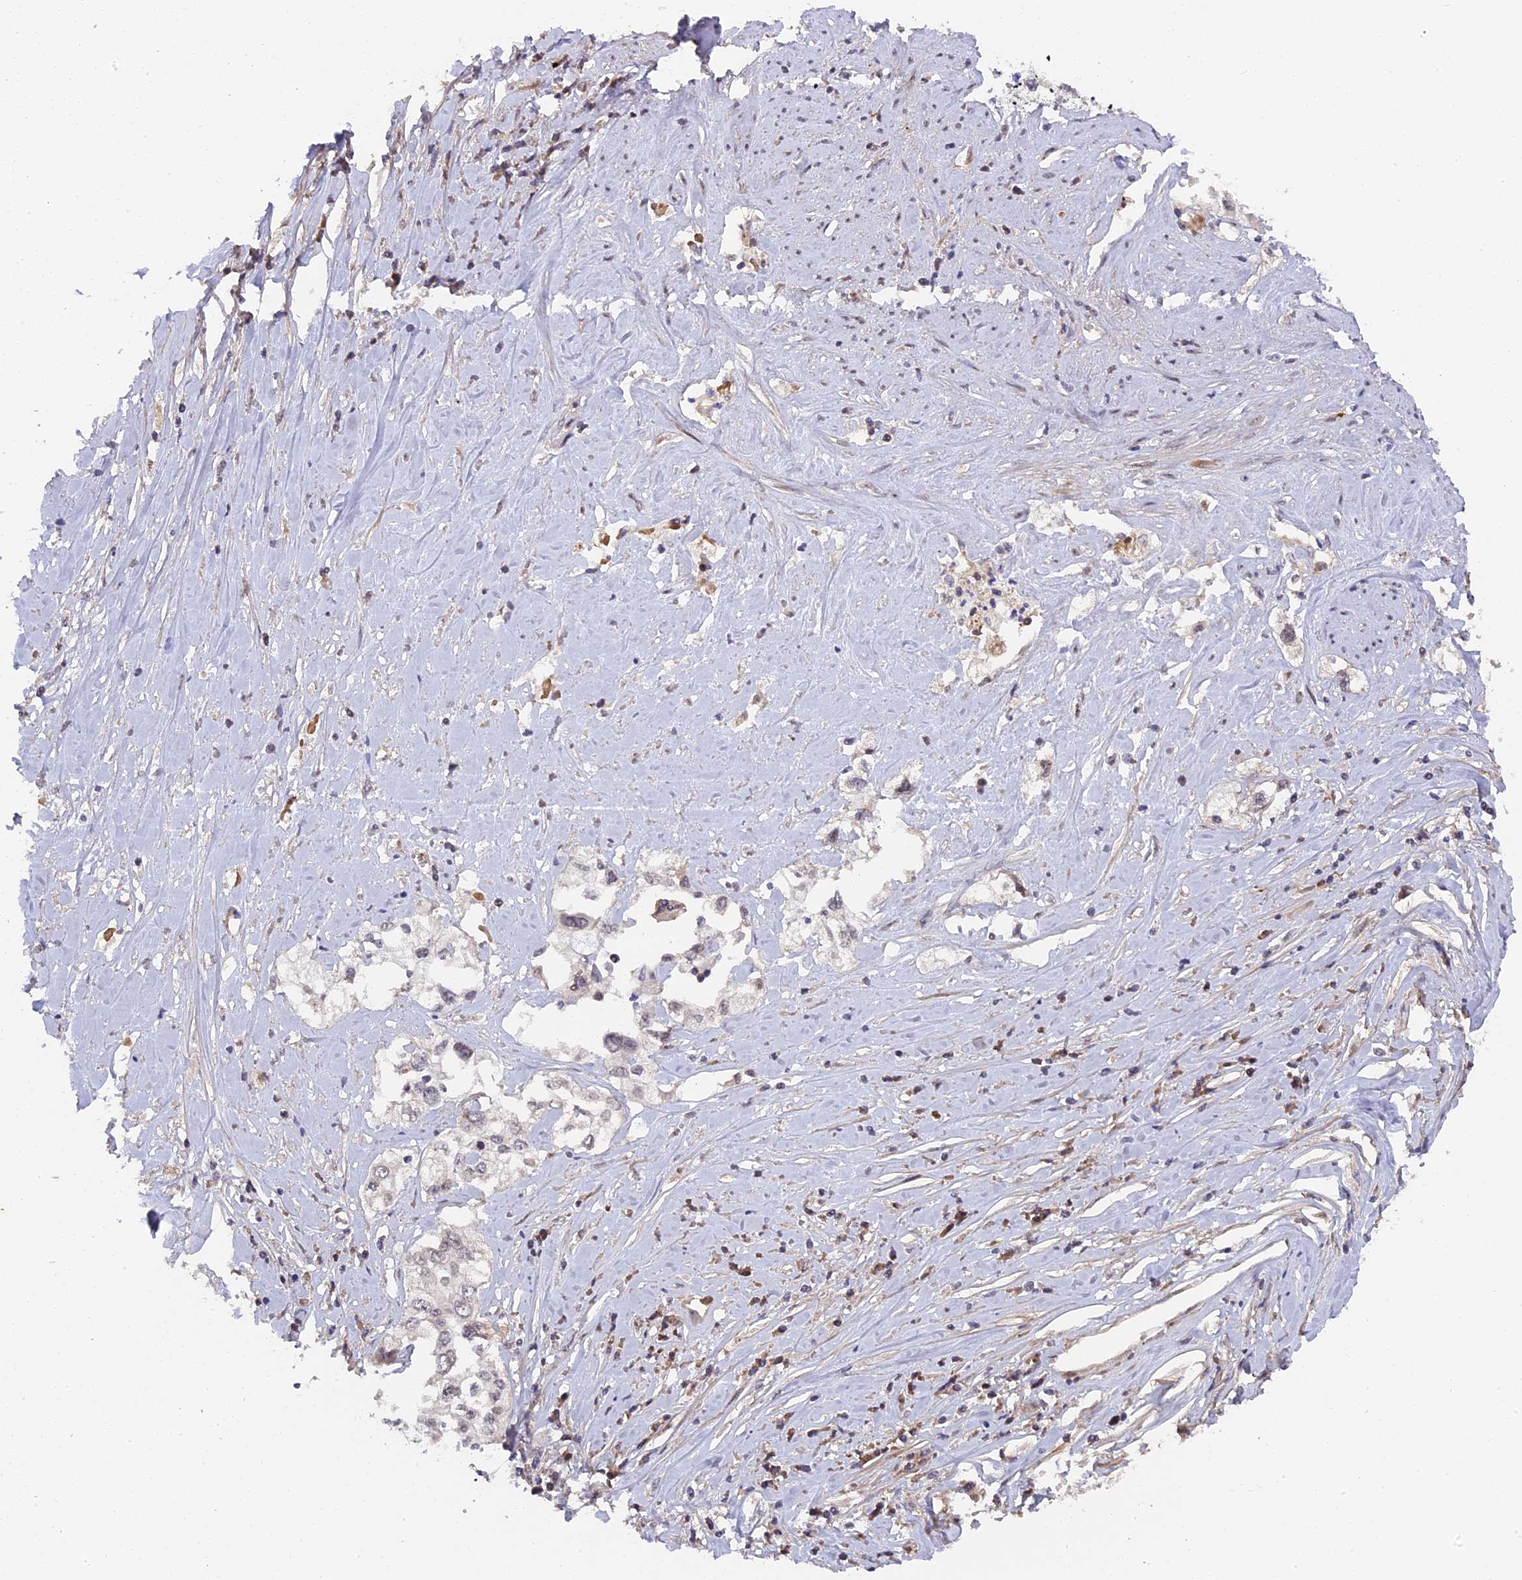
{"staining": {"intensity": "weak", "quantity": "<25%", "location": "nuclear"}, "tissue": "cervical cancer", "cell_type": "Tumor cells", "image_type": "cancer", "snomed": [{"axis": "morphology", "description": "Squamous cell carcinoma, NOS"}, {"axis": "topography", "description": "Cervix"}], "caption": "There is no significant staining in tumor cells of squamous cell carcinoma (cervical).", "gene": "PYGO1", "patient": {"sex": "female", "age": 31}}